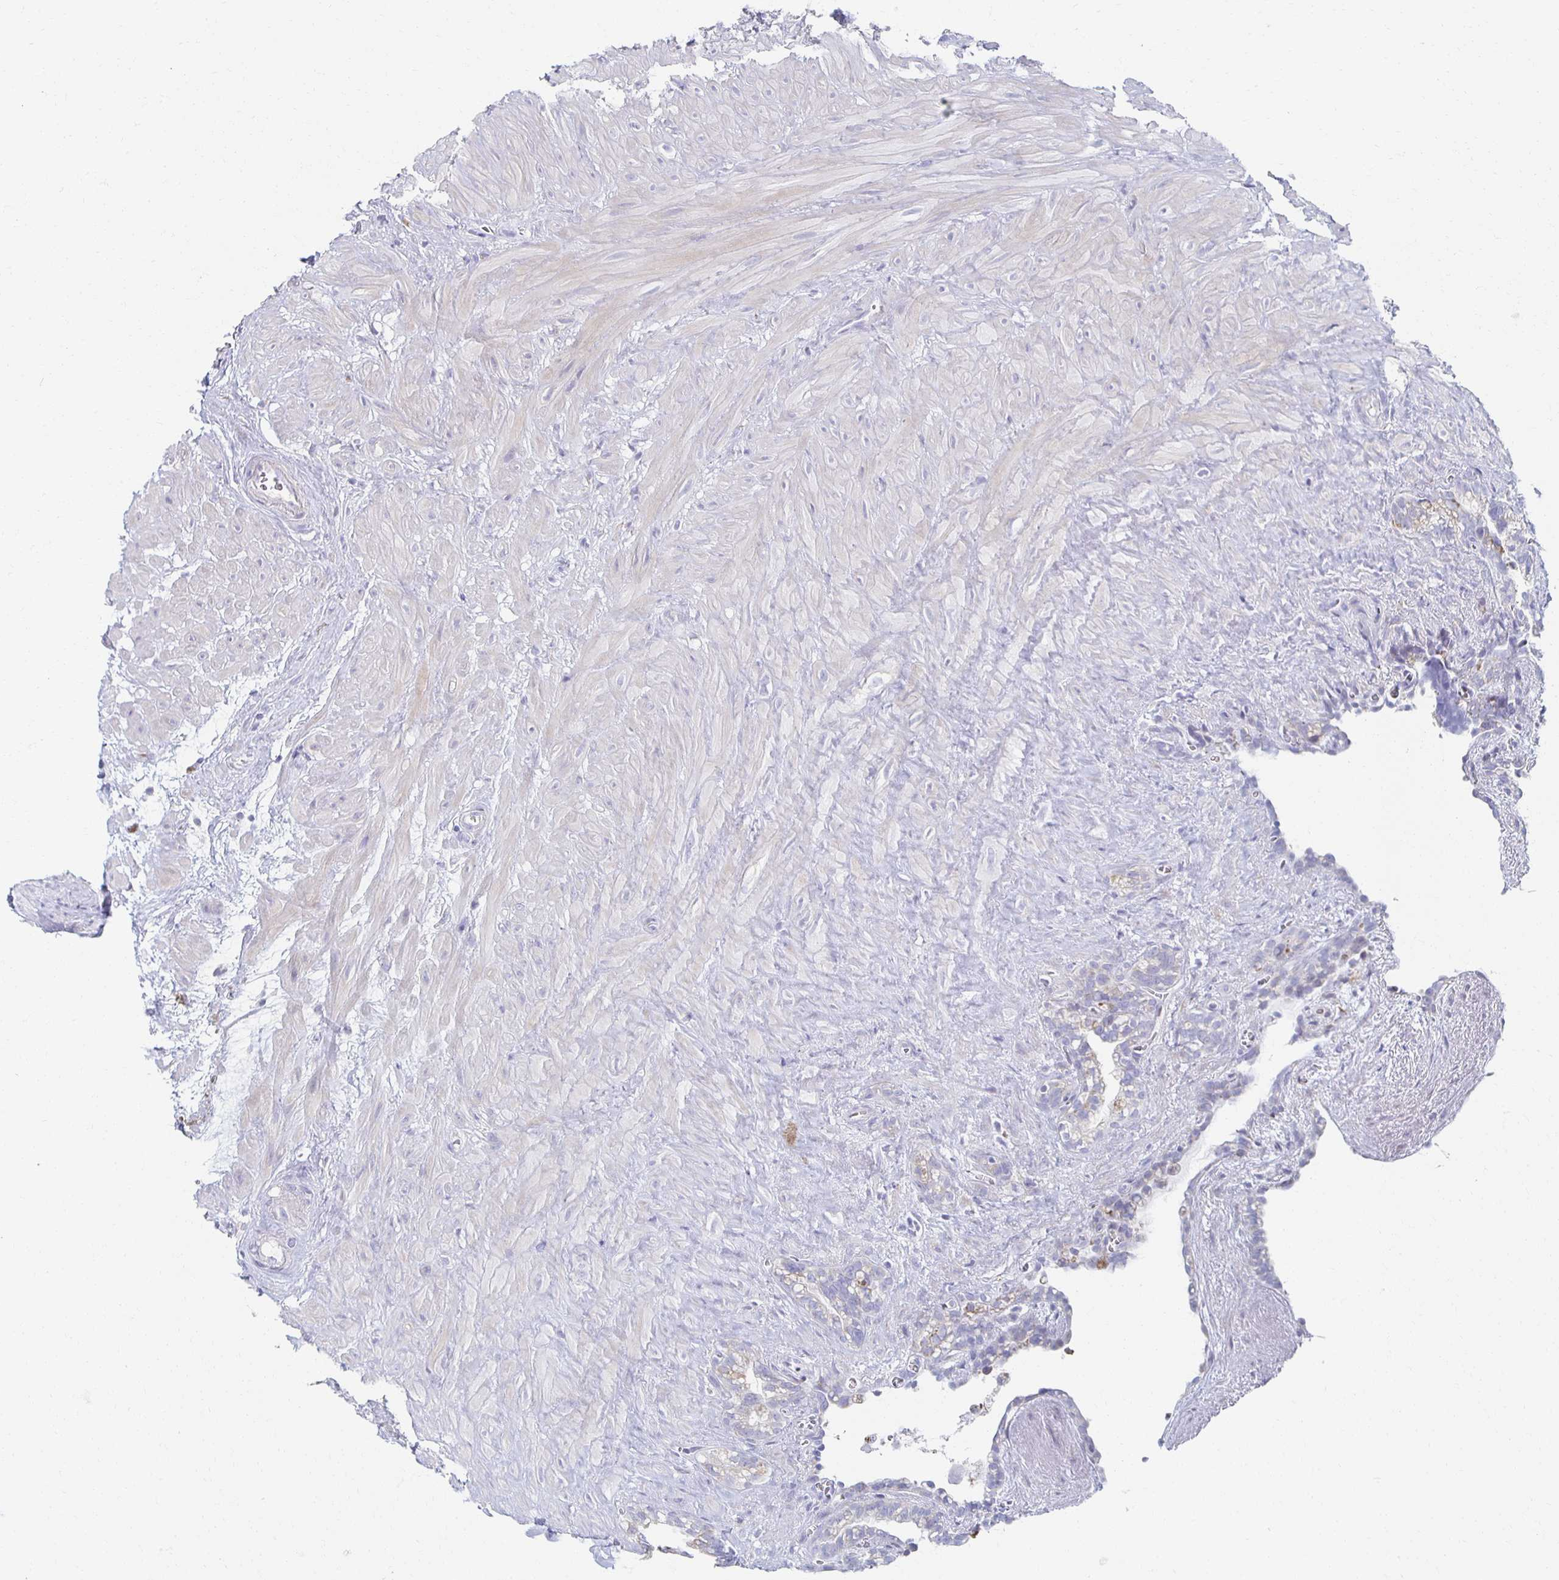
{"staining": {"intensity": "weak", "quantity": "<25%", "location": "cytoplasmic/membranous"}, "tissue": "seminal vesicle", "cell_type": "Glandular cells", "image_type": "normal", "snomed": [{"axis": "morphology", "description": "Normal tissue, NOS"}, {"axis": "topography", "description": "Seminal veicle"}], "caption": "DAB immunohistochemical staining of normal seminal vesicle displays no significant positivity in glandular cells. Nuclei are stained in blue.", "gene": "TEX44", "patient": {"sex": "male", "age": 76}}